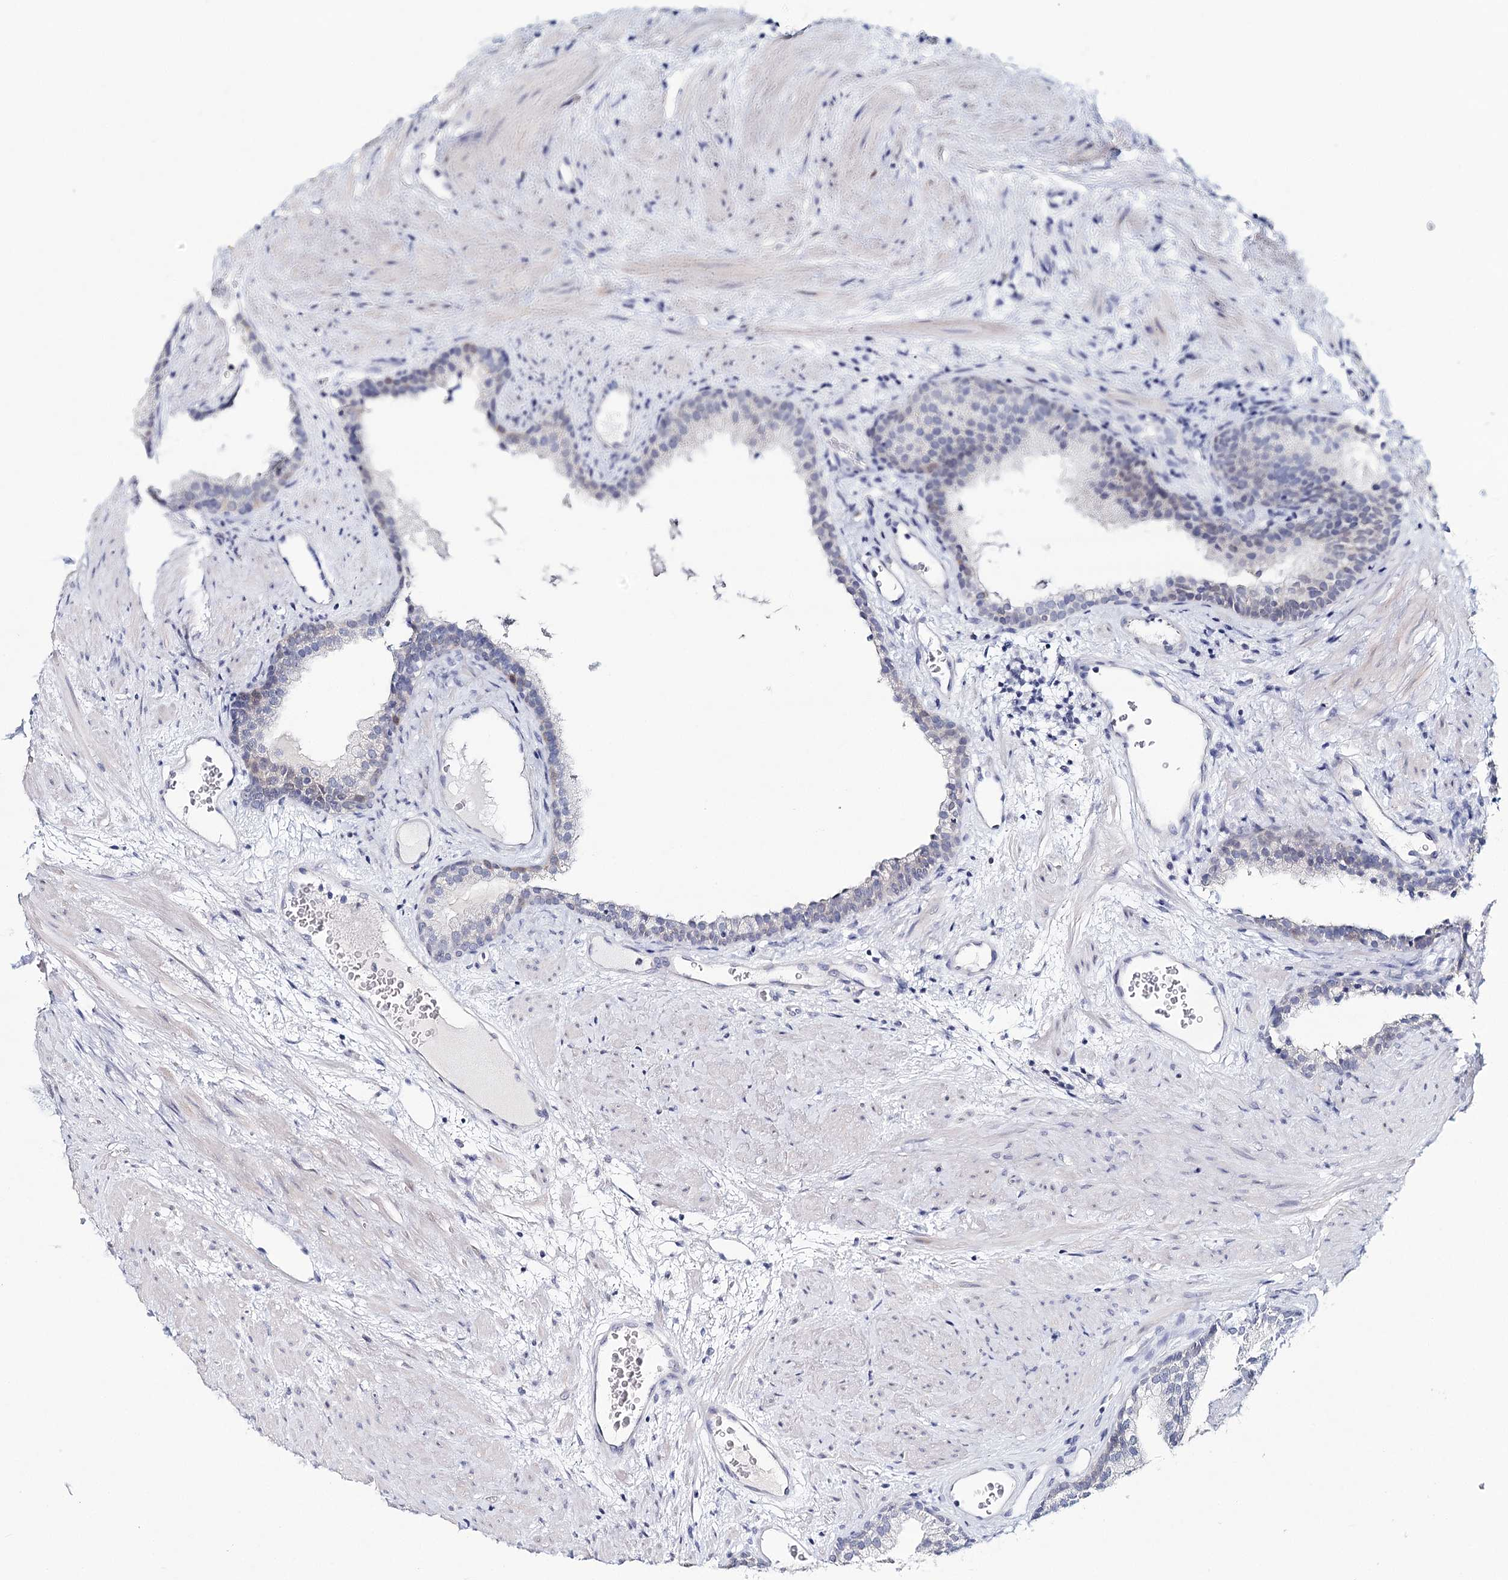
{"staining": {"intensity": "negative", "quantity": "none", "location": "none"}, "tissue": "prostate", "cell_type": "Glandular cells", "image_type": "normal", "snomed": [{"axis": "morphology", "description": "Normal tissue, NOS"}, {"axis": "topography", "description": "Prostate"}], "caption": "This image is of unremarkable prostate stained with immunohistochemistry to label a protein in brown with the nuclei are counter-stained blue. There is no staining in glandular cells. The staining is performed using DAB brown chromogen with nuclei counter-stained in using hematoxylin.", "gene": "HSPA4L", "patient": {"sex": "male", "age": 76}}